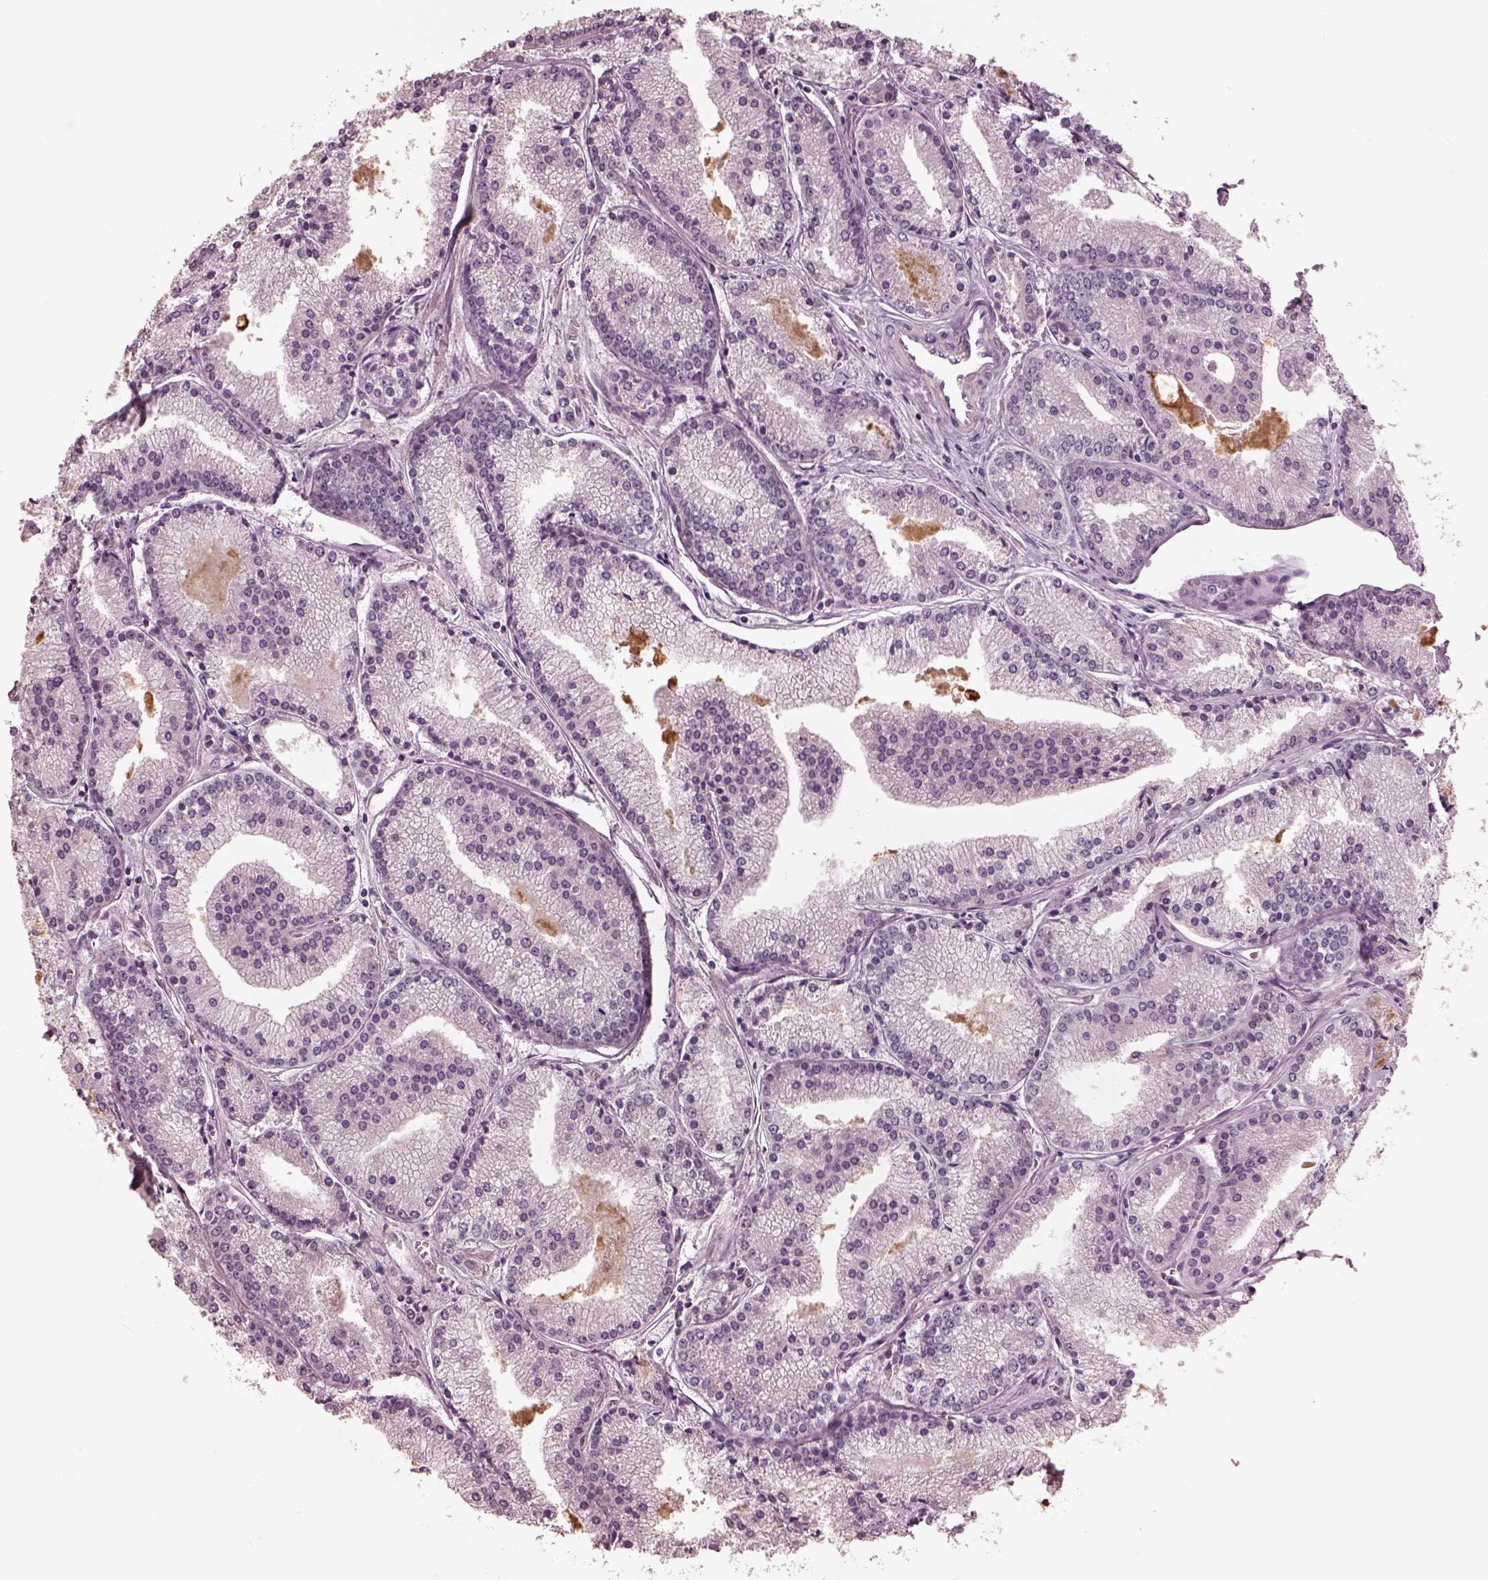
{"staining": {"intensity": "negative", "quantity": "none", "location": "none"}, "tissue": "prostate cancer", "cell_type": "Tumor cells", "image_type": "cancer", "snomed": [{"axis": "morphology", "description": "Adenocarcinoma, NOS"}, {"axis": "topography", "description": "Prostate"}], "caption": "Tumor cells are negative for brown protein staining in prostate cancer (adenocarcinoma). (DAB (3,3'-diaminobenzidine) IHC, high magnification).", "gene": "IQCG", "patient": {"sex": "male", "age": 72}}